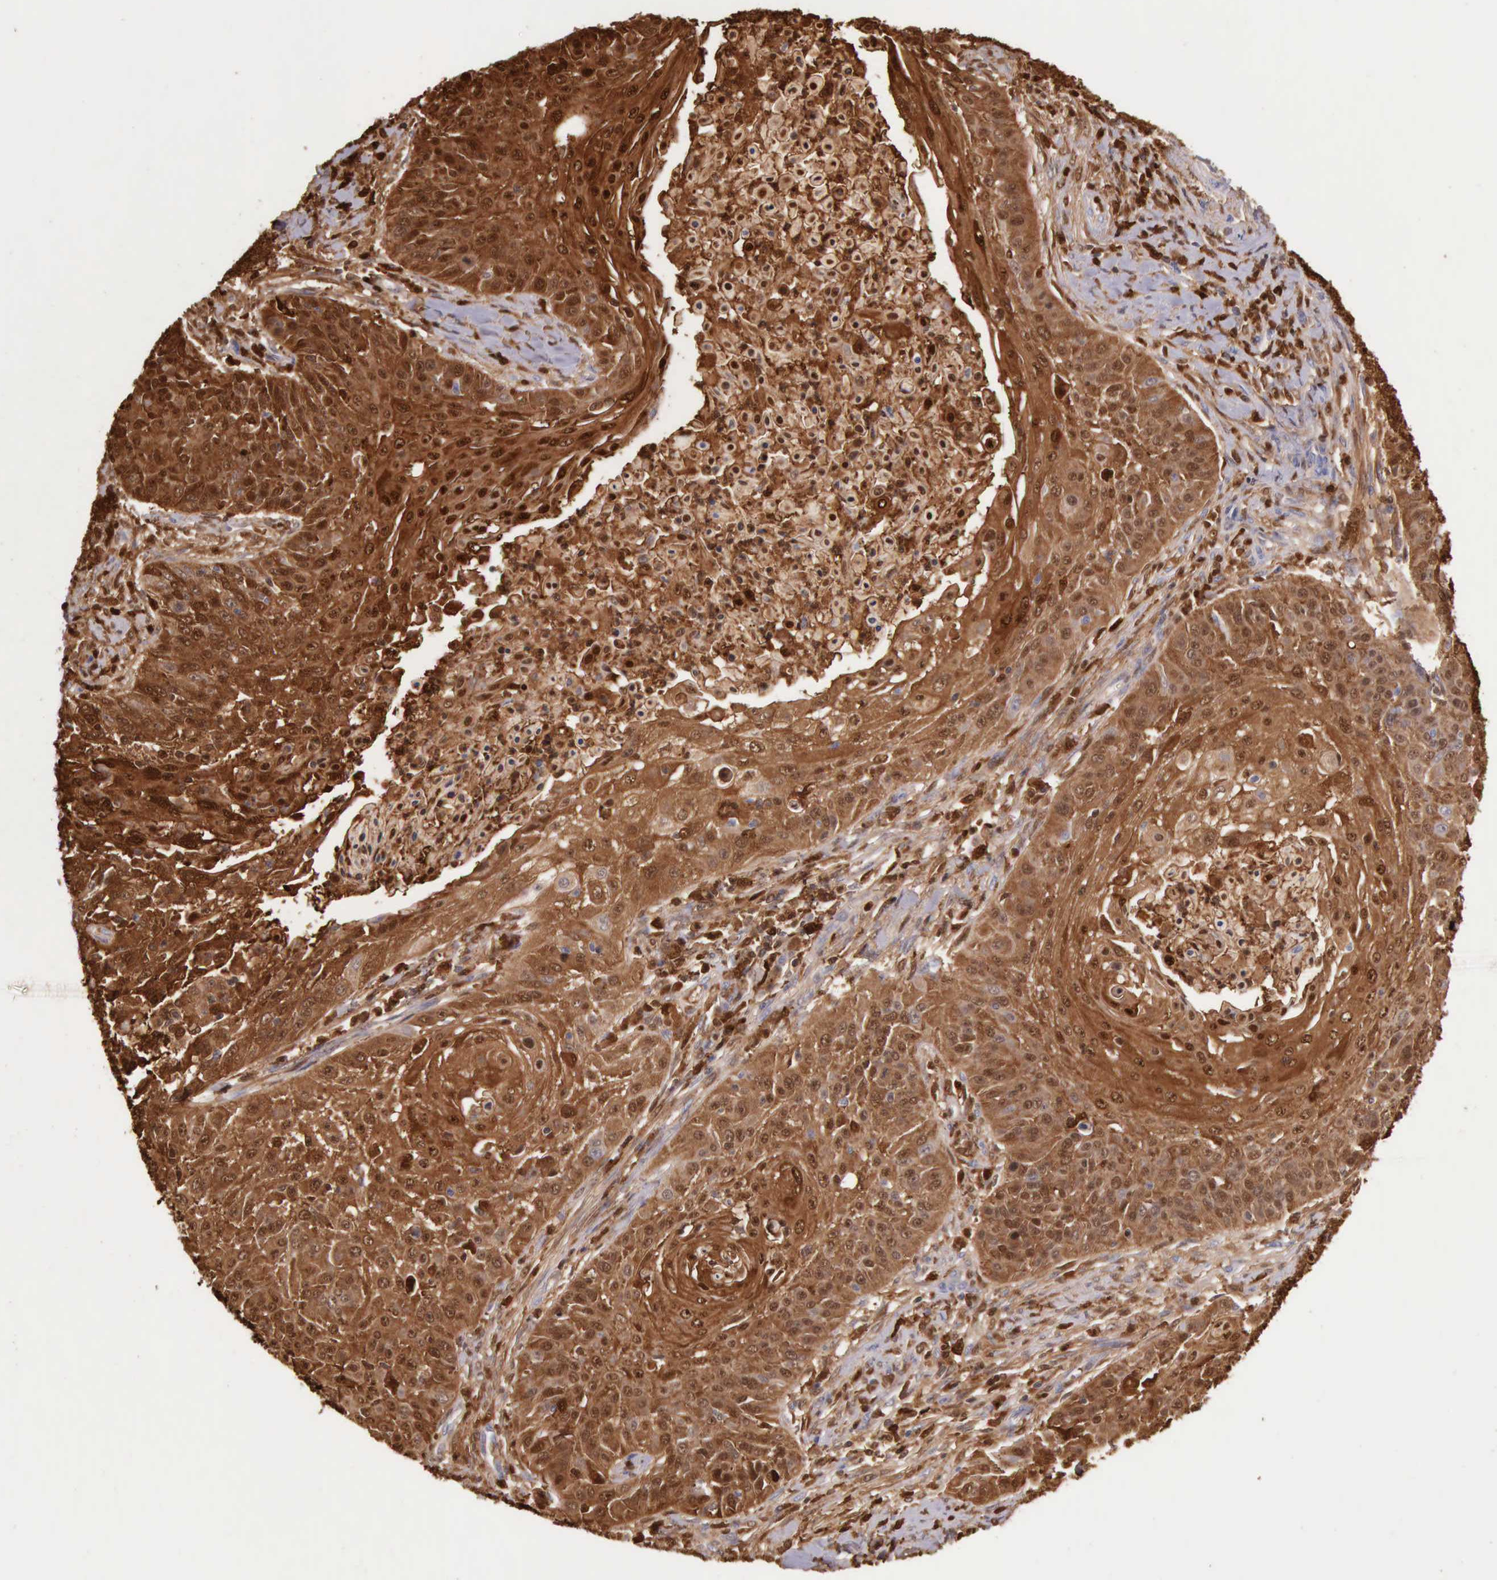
{"staining": {"intensity": "strong", "quantity": ">75%", "location": "cytoplasmic/membranous,nuclear"}, "tissue": "cervical cancer", "cell_type": "Tumor cells", "image_type": "cancer", "snomed": [{"axis": "morphology", "description": "Squamous cell carcinoma, NOS"}, {"axis": "topography", "description": "Cervix"}], "caption": "The image reveals a brown stain indicating the presence of a protein in the cytoplasmic/membranous and nuclear of tumor cells in cervical cancer (squamous cell carcinoma).", "gene": "CSTA", "patient": {"sex": "female", "age": 64}}